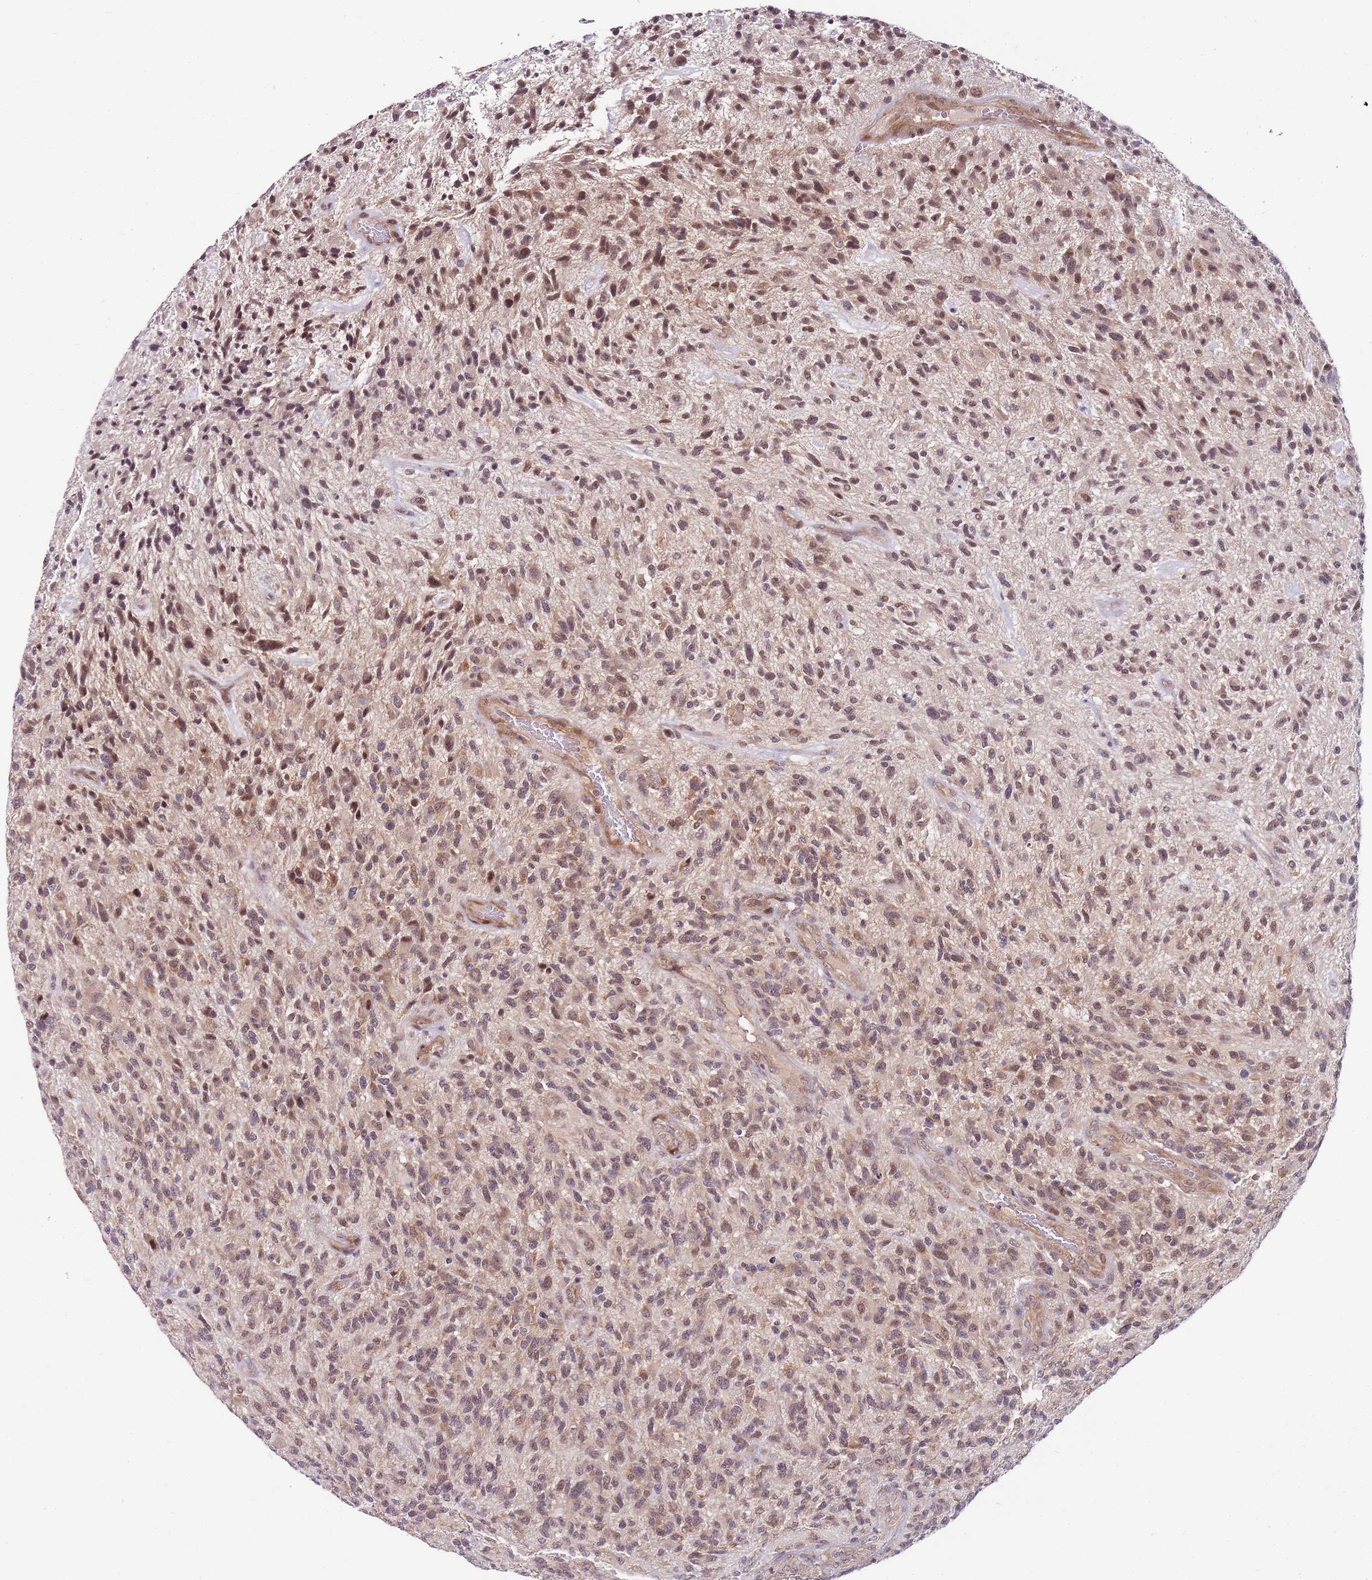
{"staining": {"intensity": "weak", "quantity": ">75%", "location": "cytoplasmic/membranous,nuclear"}, "tissue": "glioma", "cell_type": "Tumor cells", "image_type": "cancer", "snomed": [{"axis": "morphology", "description": "Glioma, malignant, High grade"}, {"axis": "topography", "description": "Brain"}], "caption": "An image showing weak cytoplasmic/membranous and nuclear positivity in about >75% of tumor cells in malignant high-grade glioma, as visualized by brown immunohistochemical staining.", "gene": "FBXL22", "patient": {"sex": "male", "age": 47}}